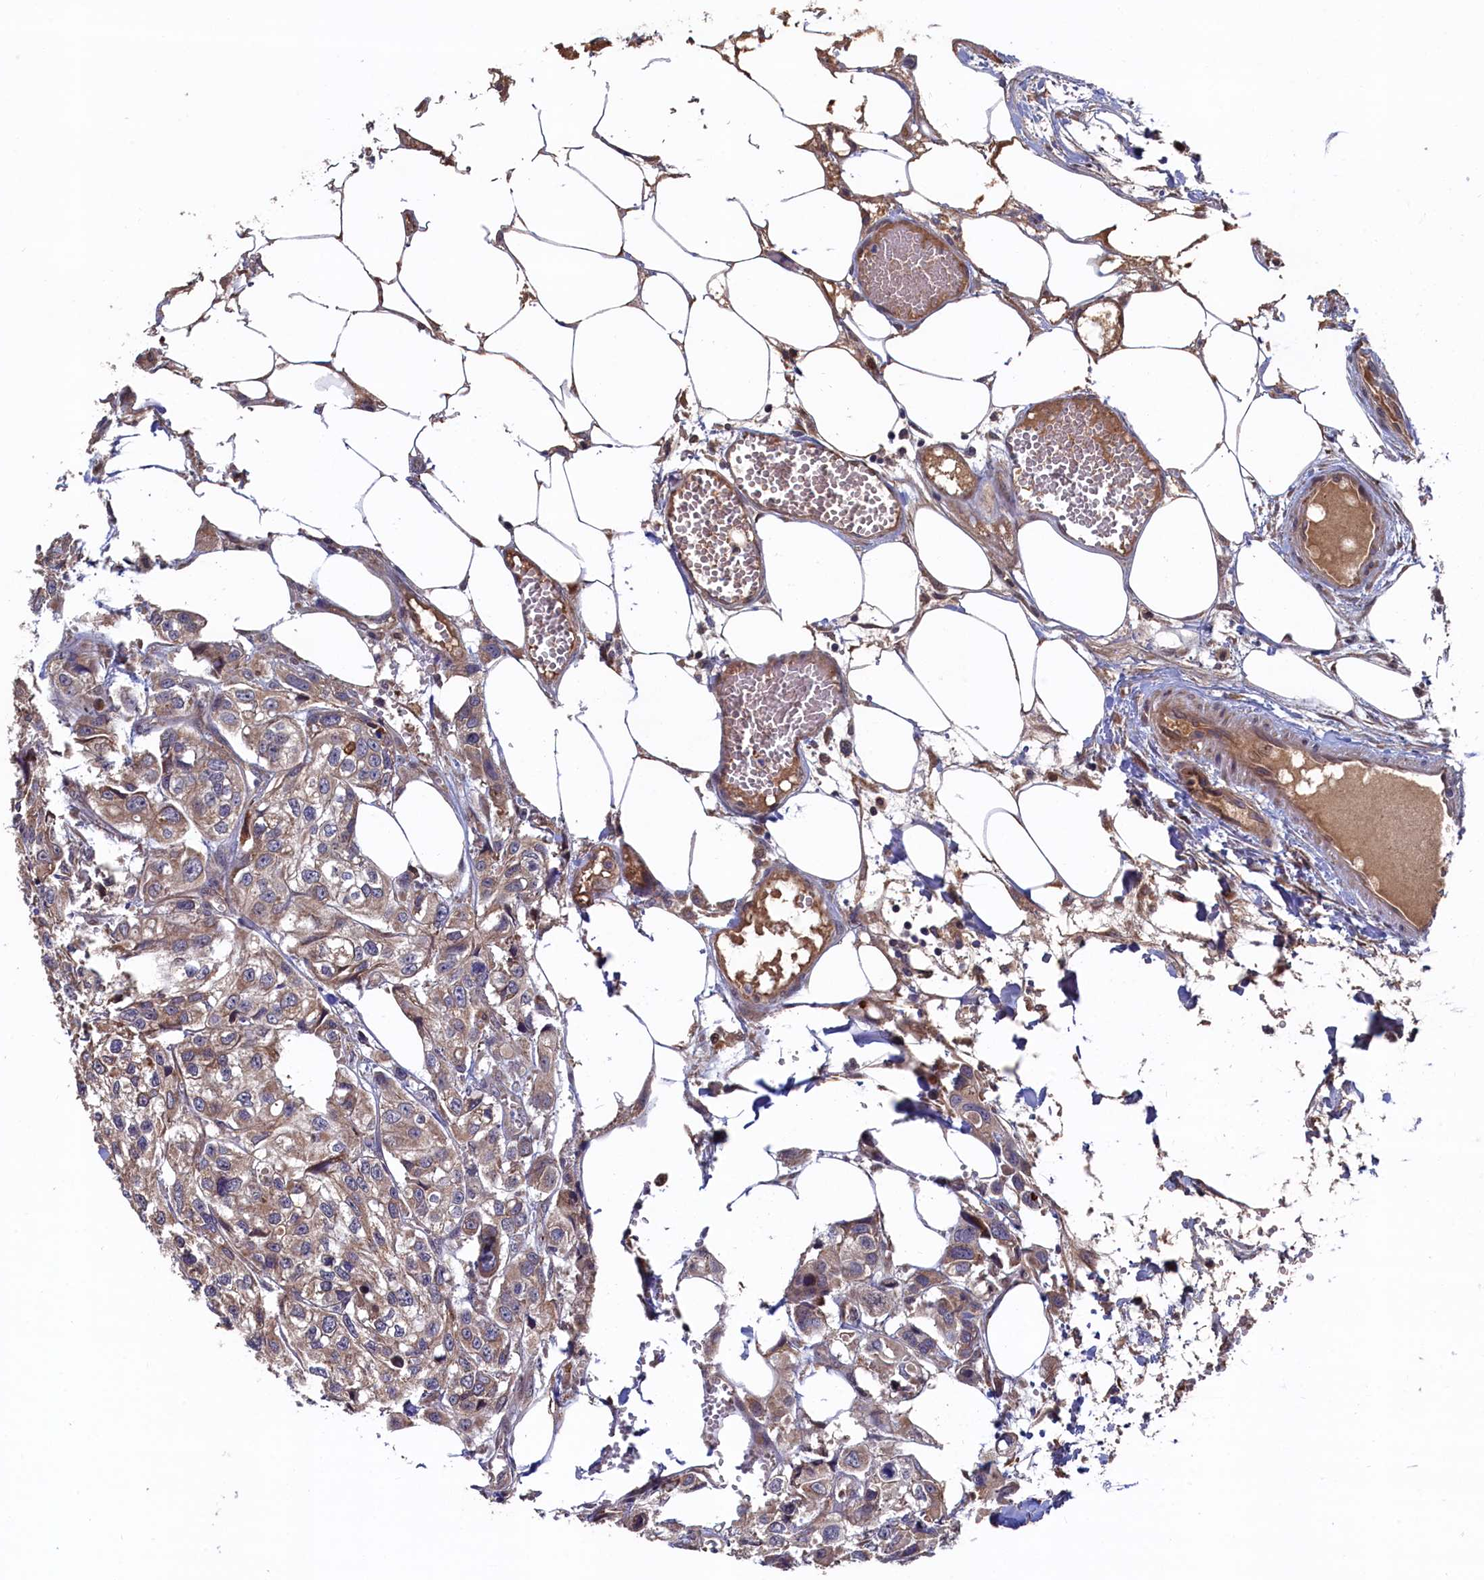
{"staining": {"intensity": "weak", "quantity": ">75%", "location": "cytoplasmic/membranous"}, "tissue": "urothelial cancer", "cell_type": "Tumor cells", "image_type": "cancer", "snomed": [{"axis": "morphology", "description": "Urothelial carcinoma, High grade"}, {"axis": "topography", "description": "Urinary bladder"}], "caption": "Immunohistochemistry (IHC) photomicrograph of neoplastic tissue: urothelial carcinoma (high-grade) stained using immunohistochemistry demonstrates low levels of weak protein expression localized specifically in the cytoplasmic/membranous of tumor cells, appearing as a cytoplasmic/membranous brown color.", "gene": "SLC12A4", "patient": {"sex": "male", "age": 67}}